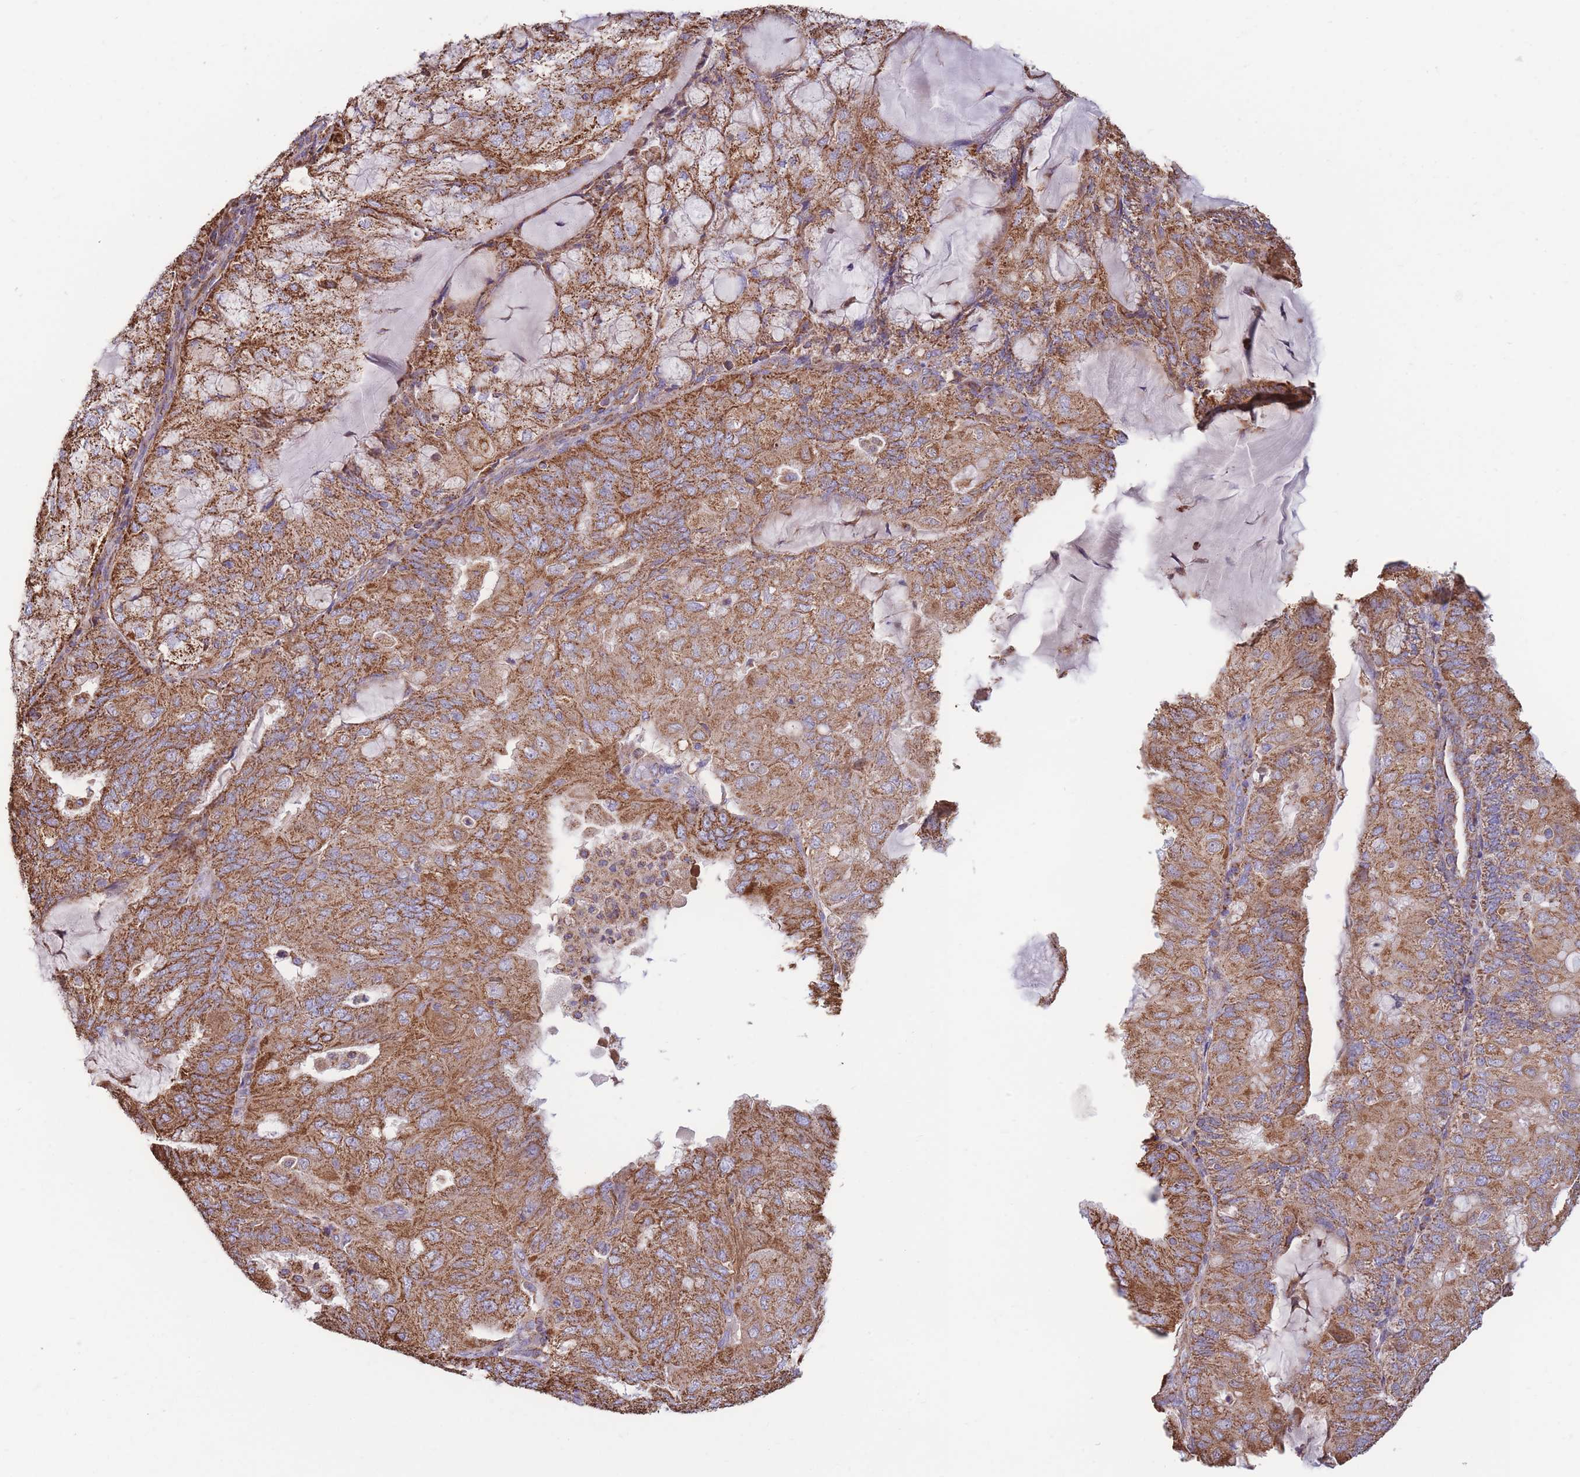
{"staining": {"intensity": "strong", "quantity": ">75%", "location": "cytoplasmic/membranous"}, "tissue": "endometrial cancer", "cell_type": "Tumor cells", "image_type": "cancer", "snomed": [{"axis": "morphology", "description": "Adenocarcinoma, NOS"}, {"axis": "topography", "description": "Endometrium"}], "caption": "Human endometrial adenocarcinoma stained with a brown dye exhibits strong cytoplasmic/membranous positive expression in approximately >75% of tumor cells.", "gene": "FKBP8", "patient": {"sex": "female", "age": 81}}